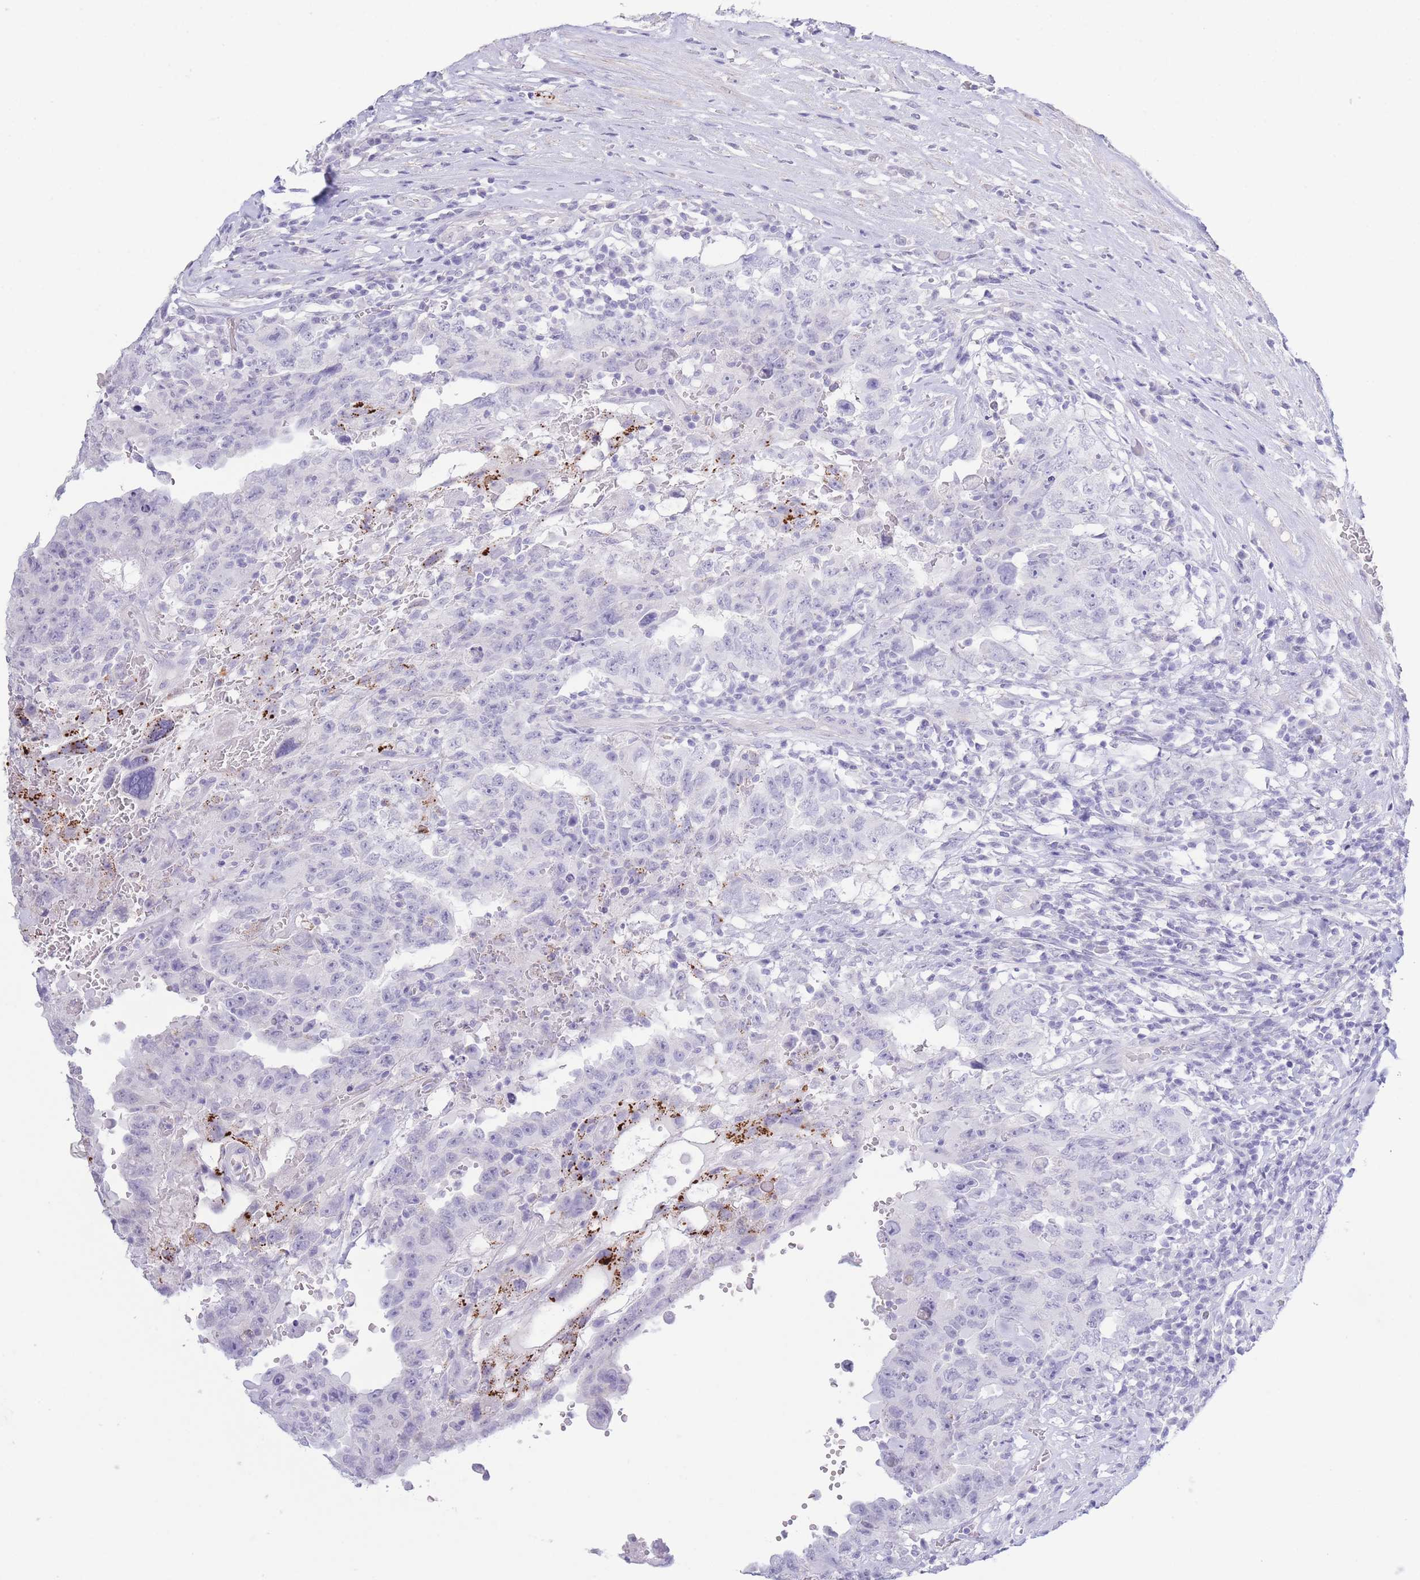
{"staining": {"intensity": "negative", "quantity": "none", "location": "none"}, "tissue": "testis cancer", "cell_type": "Tumor cells", "image_type": "cancer", "snomed": [{"axis": "morphology", "description": "Carcinoma, Embryonal, NOS"}, {"axis": "topography", "description": "Testis"}], "caption": "Immunohistochemistry (IHC) histopathology image of neoplastic tissue: testis cancer stained with DAB (3,3'-diaminobenzidine) demonstrates no significant protein expression in tumor cells. Nuclei are stained in blue.", "gene": "PKLR", "patient": {"sex": "male", "age": 26}}